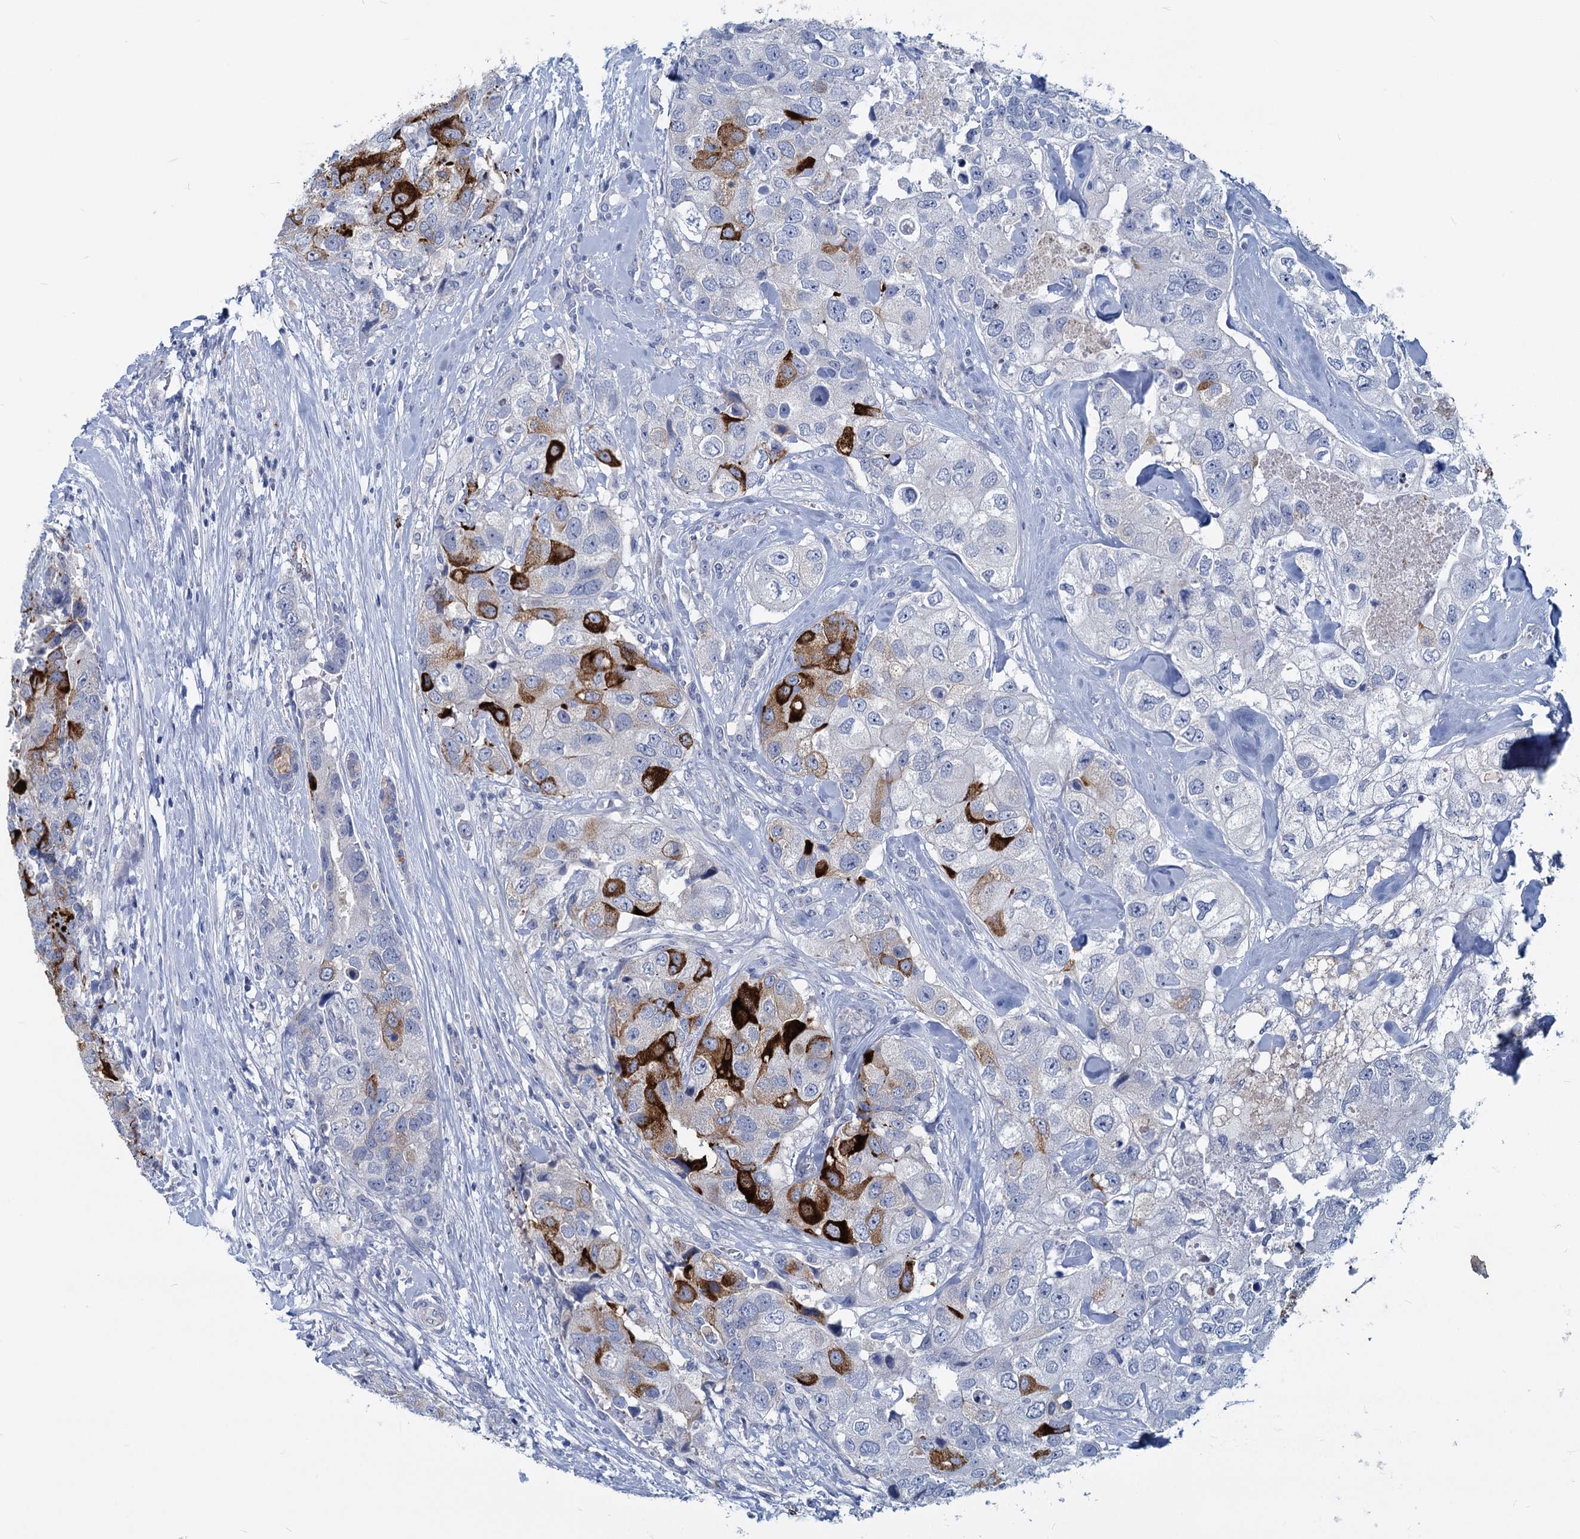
{"staining": {"intensity": "strong", "quantity": "25%-75%", "location": "cytoplasmic/membranous"}, "tissue": "breast cancer", "cell_type": "Tumor cells", "image_type": "cancer", "snomed": [{"axis": "morphology", "description": "Duct carcinoma"}, {"axis": "topography", "description": "Breast"}], "caption": "The micrograph reveals a brown stain indicating the presence of a protein in the cytoplasmic/membranous of tumor cells in breast cancer. The staining was performed using DAB to visualize the protein expression in brown, while the nuclei were stained in blue with hematoxylin (Magnification: 20x).", "gene": "INSC", "patient": {"sex": "female", "age": 62}}